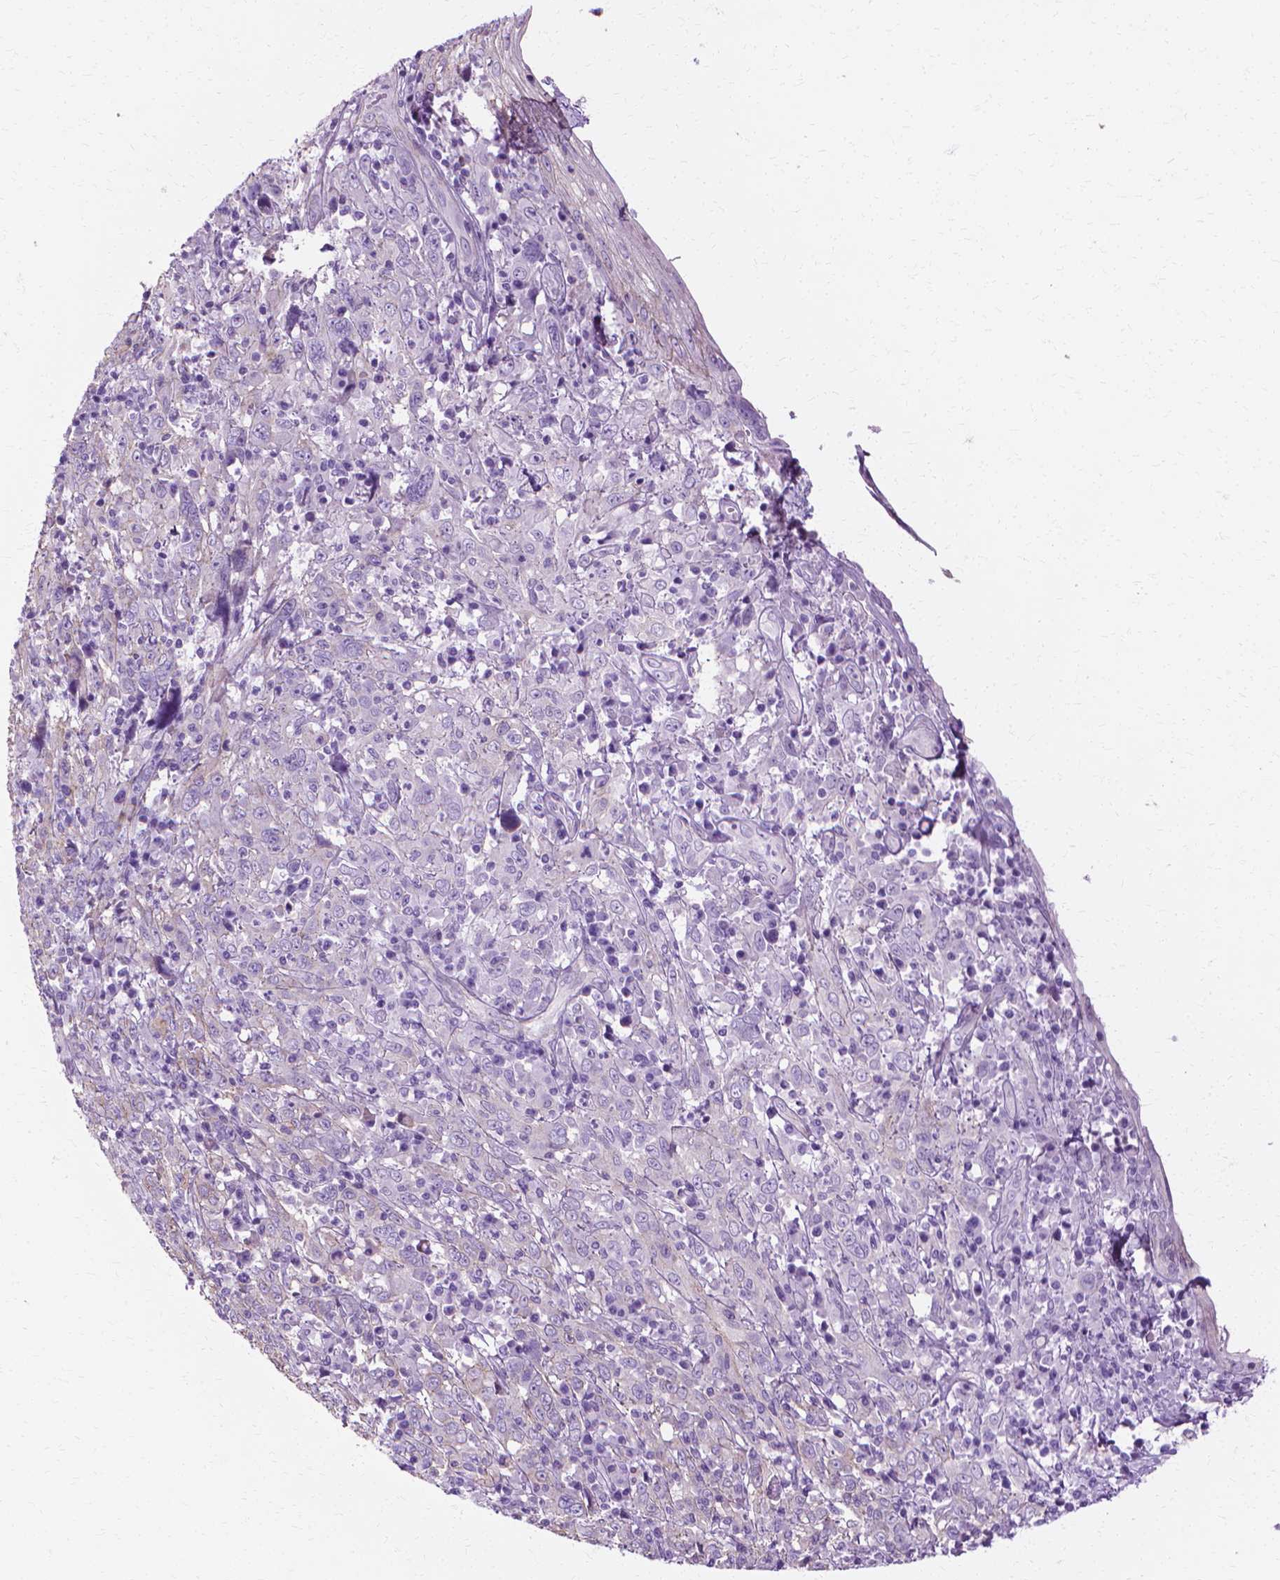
{"staining": {"intensity": "negative", "quantity": "none", "location": "none"}, "tissue": "cervical cancer", "cell_type": "Tumor cells", "image_type": "cancer", "snomed": [{"axis": "morphology", "description": "Squamous cell carcinoma, NOS"}, {"axis": "topography", "description": "Cervix"}], "caption": "This is a photomicrograph of immunohistochemistry staining of cervical cancer (squamous cell carcinoma), which shows no staining in tumor cells. (Stains: DAB (3,3'-diaminobenzidine) immunohistochemistry (IHC) with hematoxylin counter stain, Microscopy: brightfield microscopy at high magnification).", "gene": "CFAP157", "patient": {"sex": "female", "age": 46}}